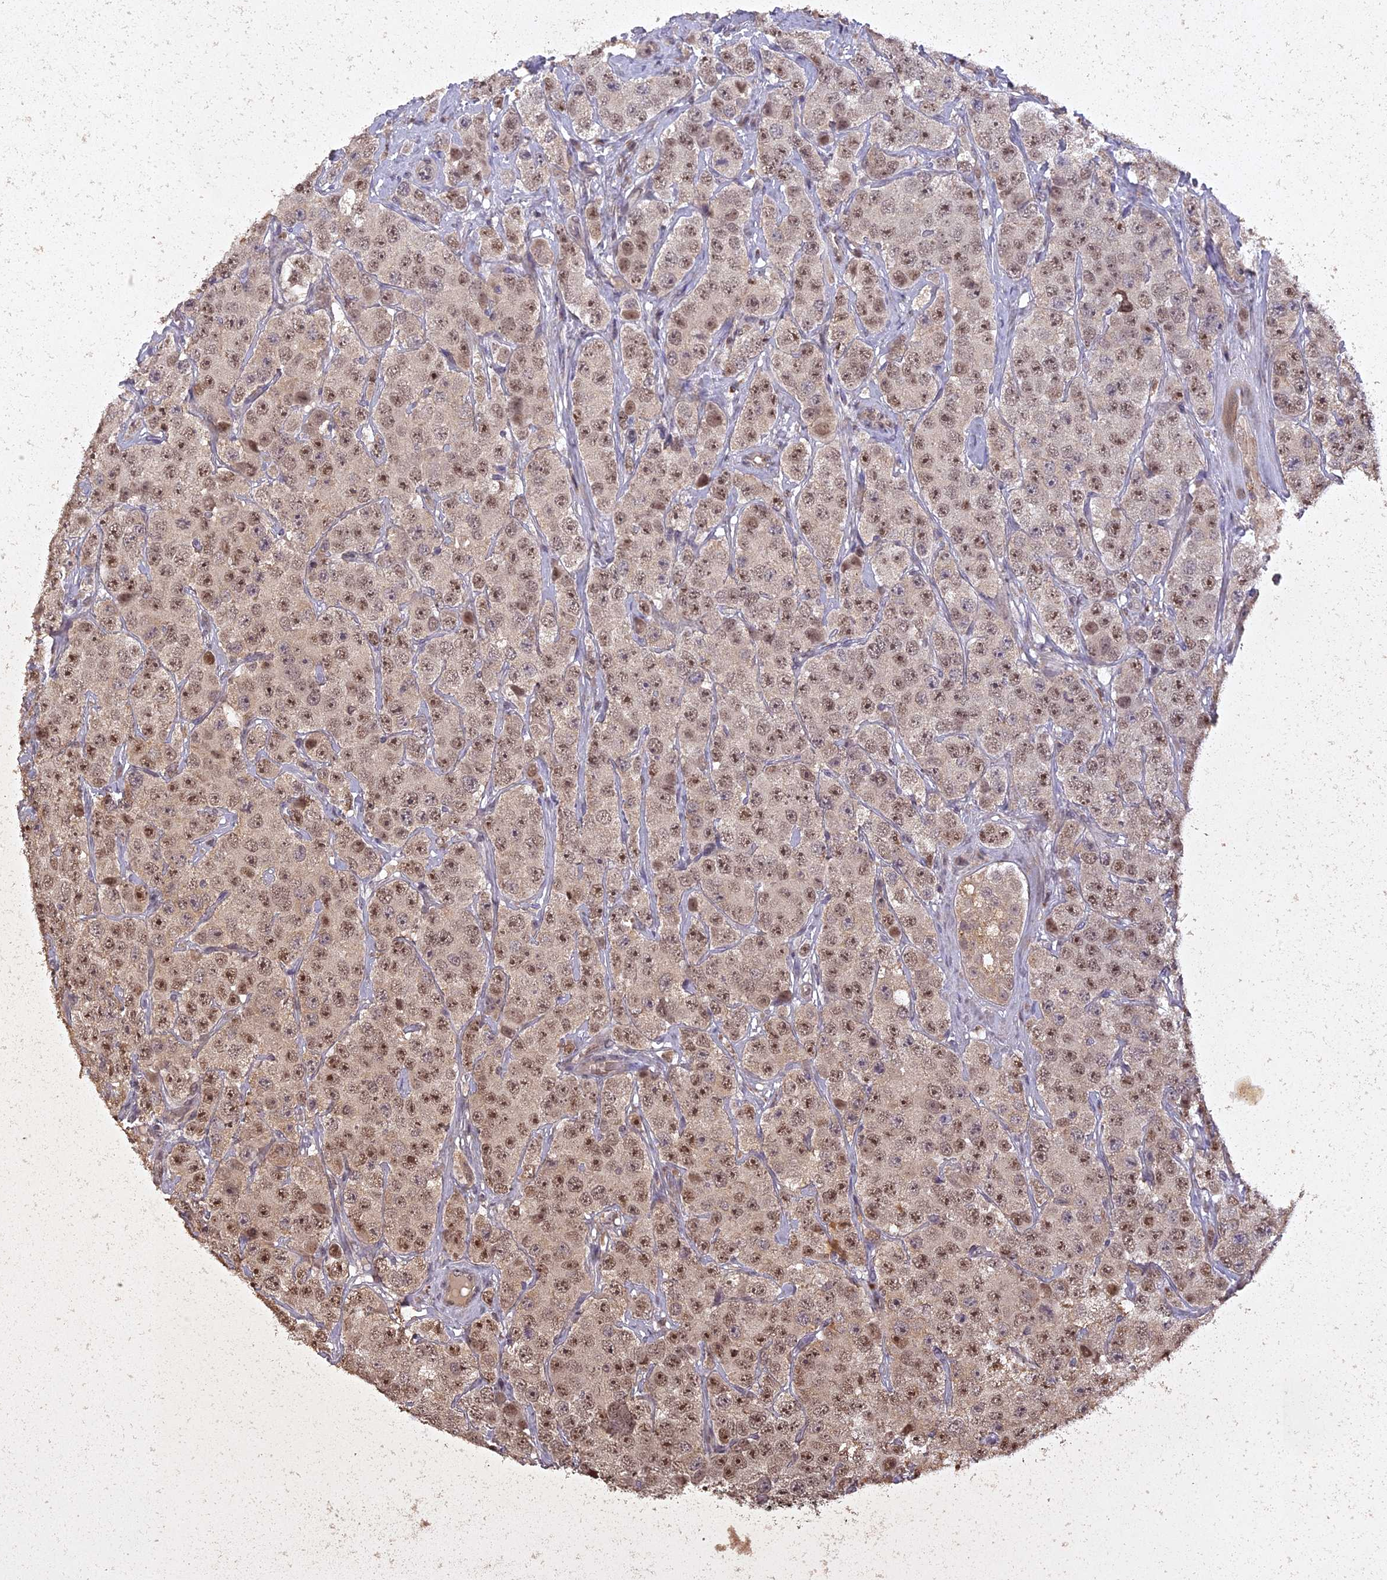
{"staining": {"intensity": "moderate", "quantity": "25%-75%", "location": "nuclear"}, "tissue": "testis cancer", "cell_type": "Tumor cells", "image_type": "cancer", "snomed": [{"axis": "morphology", "description": "Seminoma, NOS"}, {"axis": "topography", "description": "Testis"}], "caption": "Protein staining of seminoma (testis) tissue displays moderate nuclear positivity in about 25%-75% of tumor cells.", "gene": "LIN37", "patient": {"sex": "male", "age": 28}}